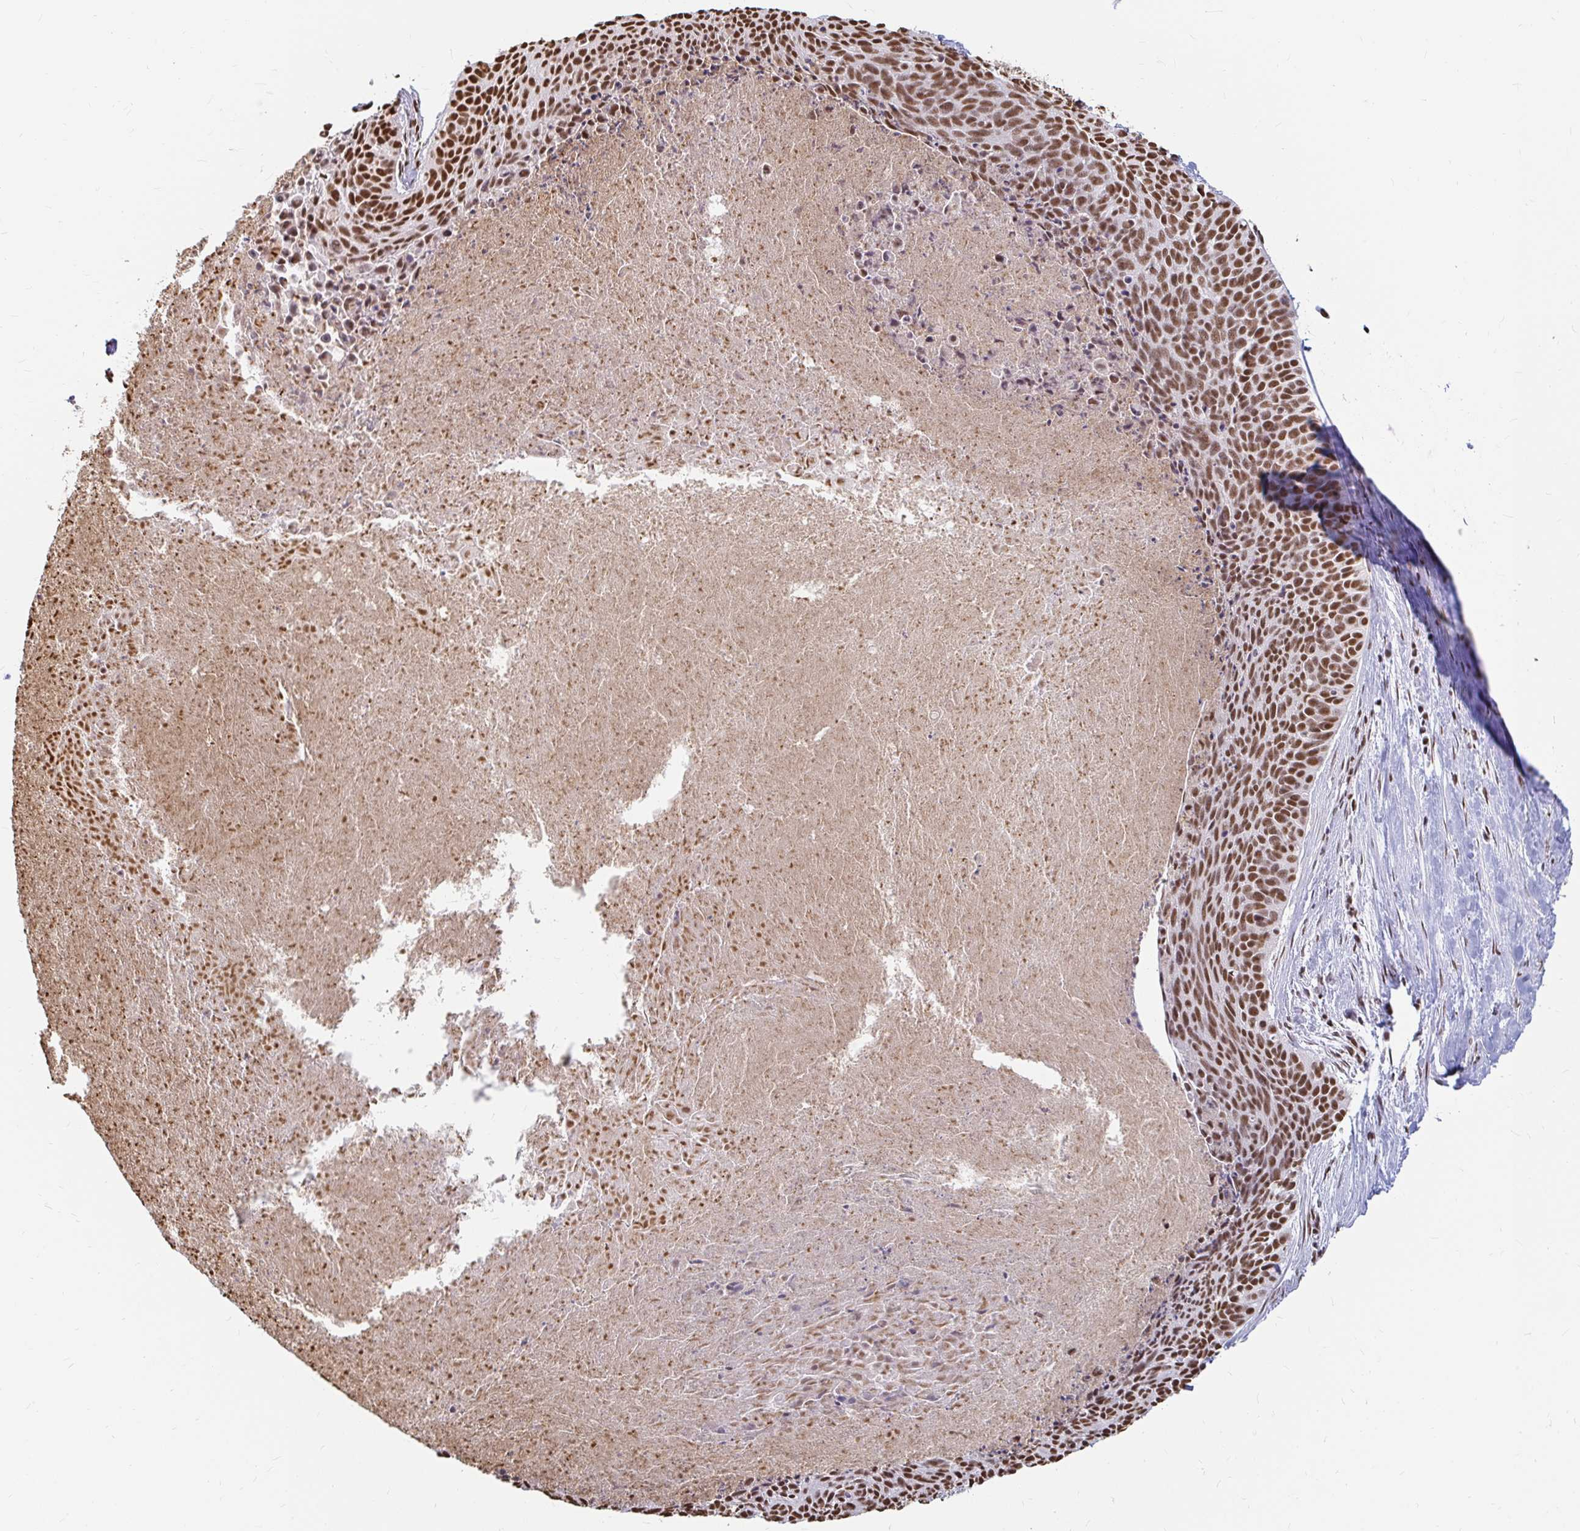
{"staining": {"intensity": "strong", "quantity": ">75%", "location": "nuclear"}, "tissue": "cervical cancer", "cell_type": "Tumor cells", "image_type": "cancer", "snomed": [{"axis": "morphology", "description": "Squamous cell carcinoma, NOS"}, {"axis": "topography", "description": "Cervix"}], "caption": "Protein positivity by IHC shows strong nuclear positivity in about >75% of tumor cells in cervical cancer.", "gene": "HNRNPU", "patient": {"sex": "female", "age": 55}}